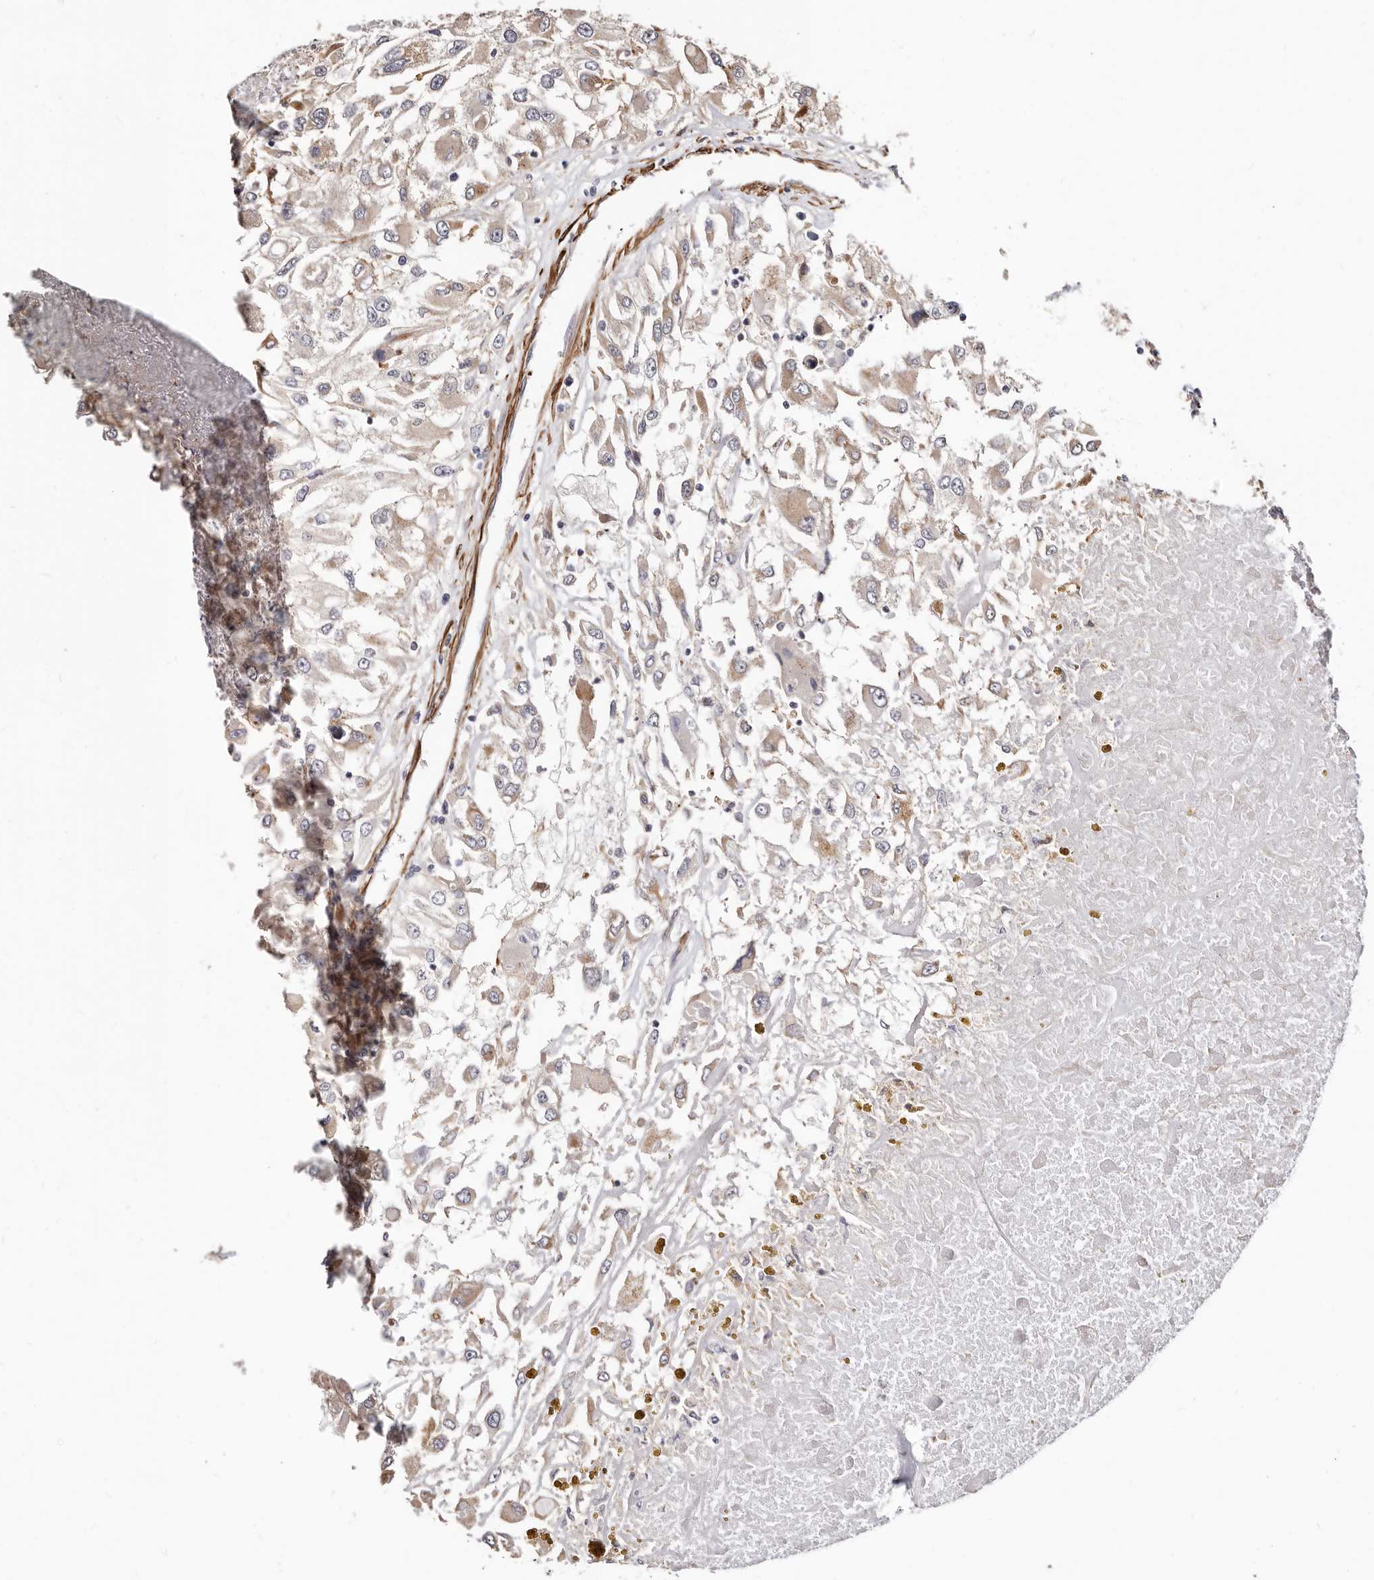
{"staining": {"intensity": "weak", "quantity": ">75%", "location": "cytoplasmic/membranous"}, "tissue": "renal cancer", "cell_type": "Tumor cells", "image_type": "cancer", "snomed": [{"axis": "morphology", "description": "Adenocarcinoma, NOS"}, {"axis": "topography", "description": "Kidney"}], "caption": "IHC of renal cancer (adenocarcinoma) demonstrates low levels of weak cytoplasmic/membranous staining in about >75% of tumor cells.", "gene": "TRIP13", "patient": {"sex": "female", "age": 52}}